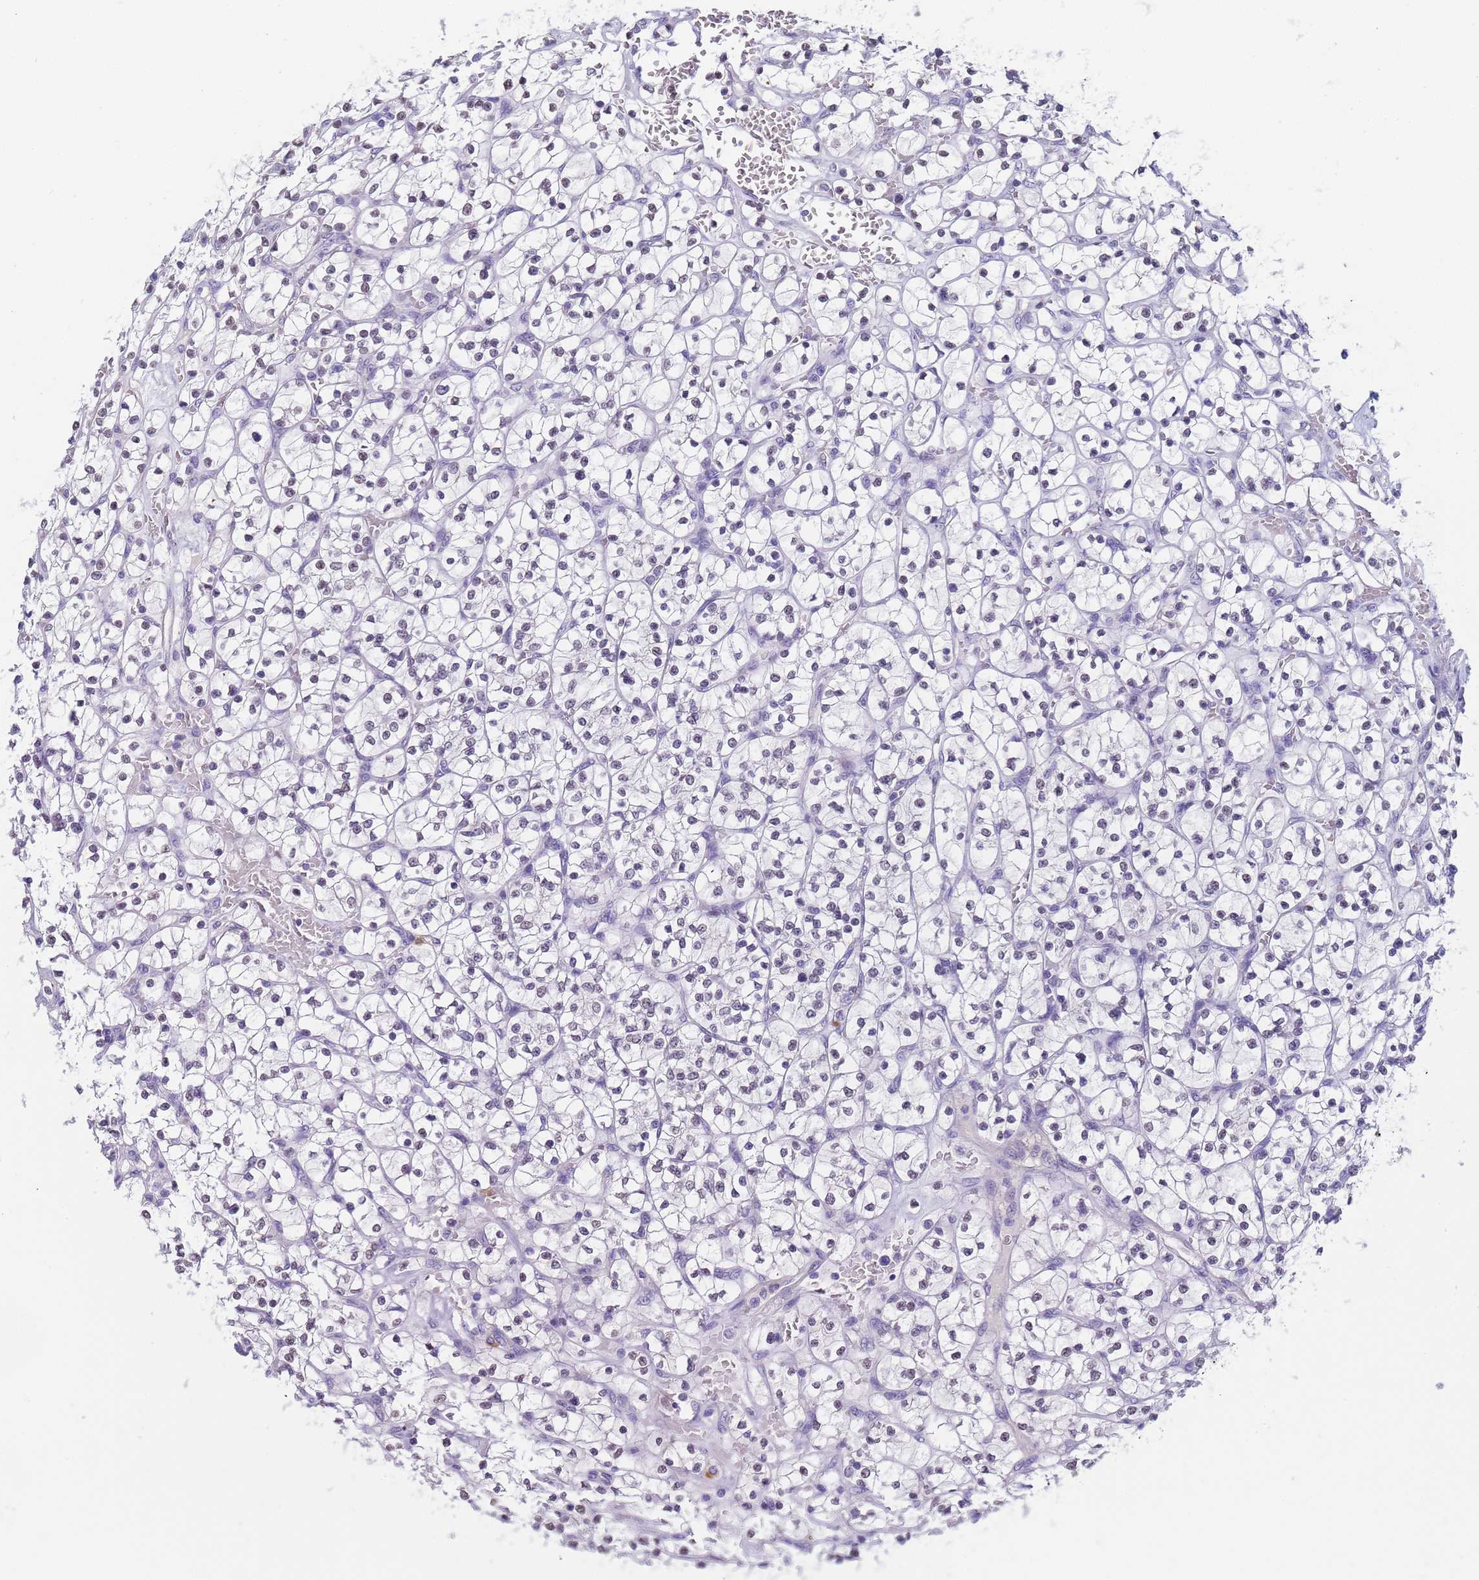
{"staining": {"intensity": "negative", "quantity": "none", "location": "none"}, "tissue": "renal cancer", "cell_type": "Tumor cells", "image_type": "cancer", "snomed": [{"axis": "morphology", "description": "Adenocarcinoma, NOS"}, {"axis": "topography", "description": "Kidney"}], "caption": "High magnification brightfield microscopy of renal cancer stained with DAB (3,3'-diaminobenzidine) (brown) and counterstained with hematoxylin (blue): tumor cells show no significant staining.", "gene": "CTRC", "patient": {"sex": "female", "age": 64}}